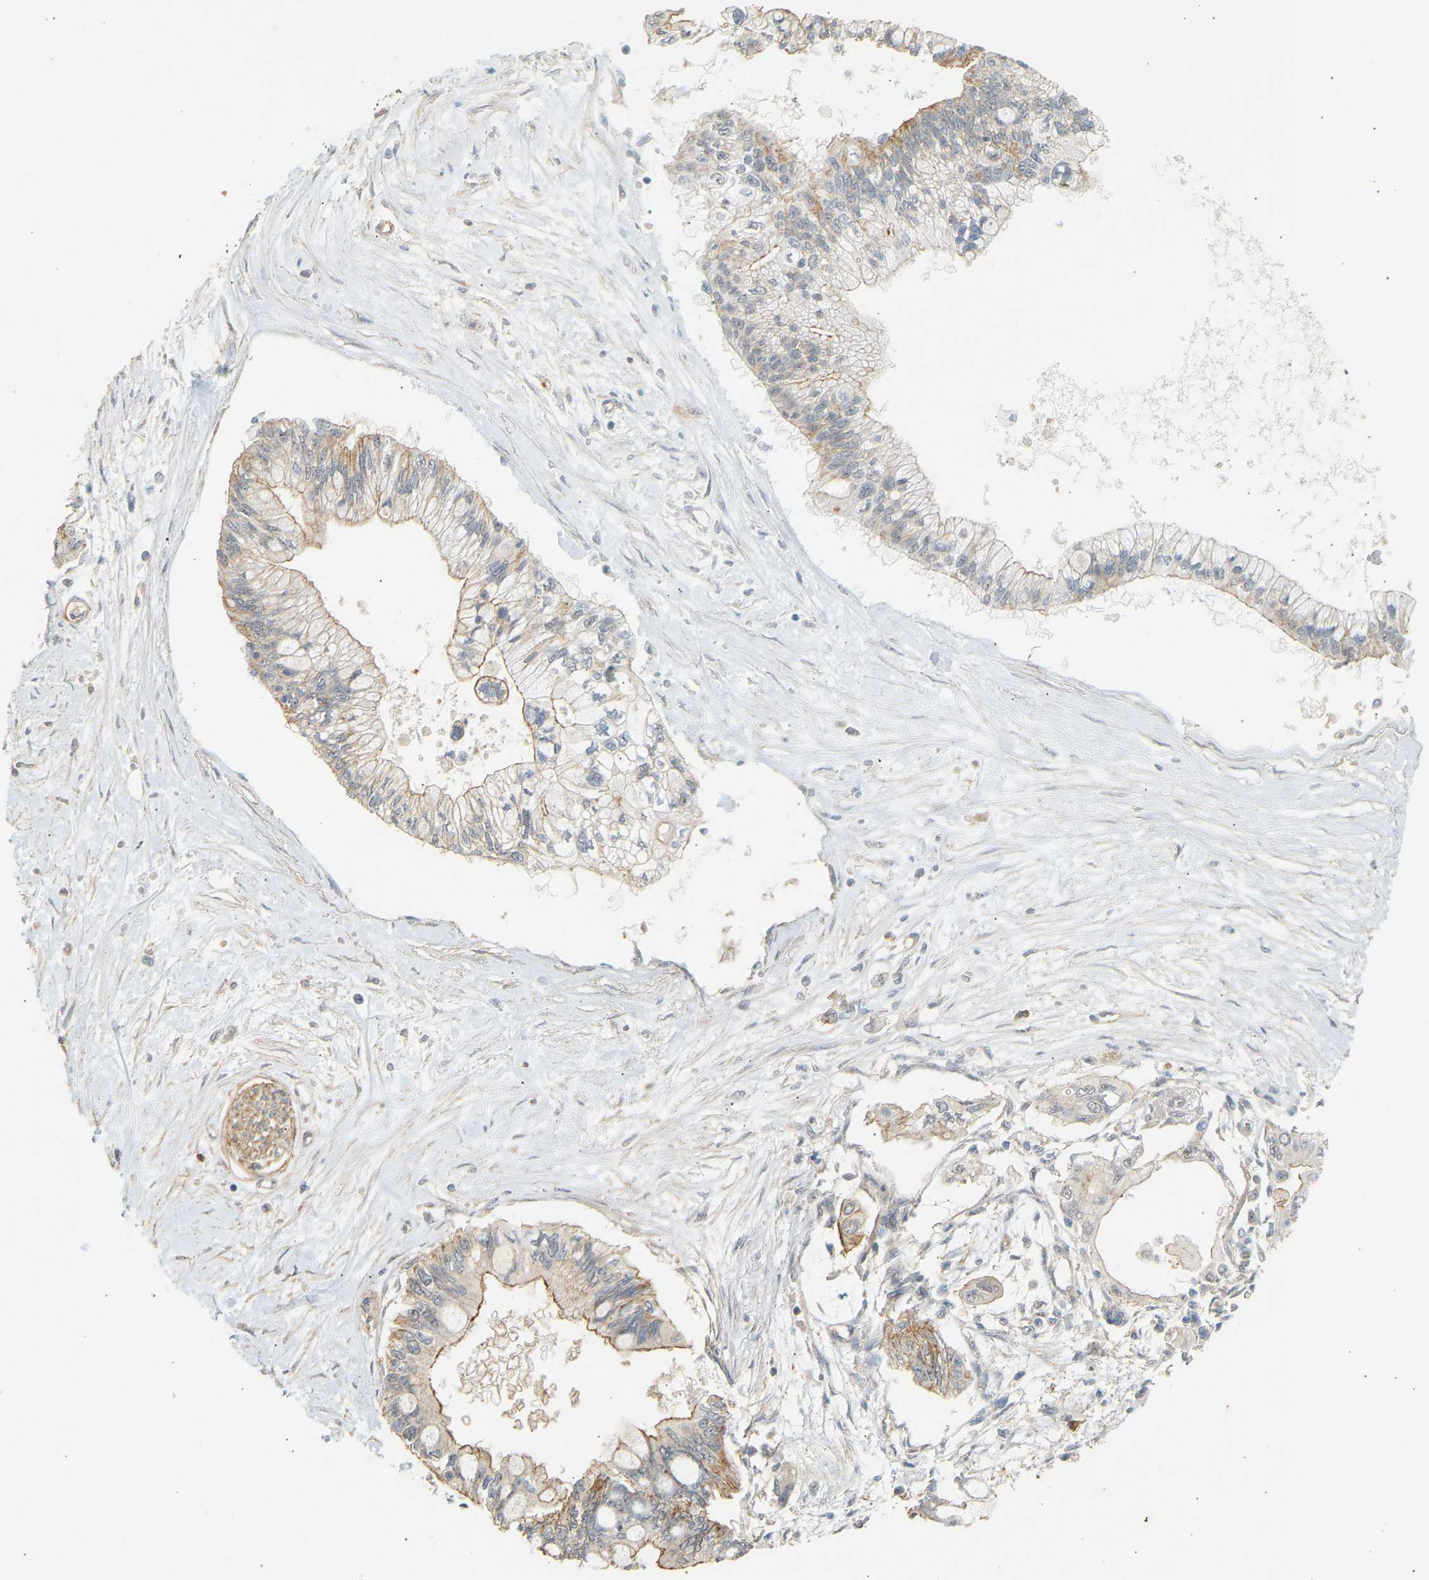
{"staining": {"intensity": "moderate", "quantity": "<25%", "location": "cytoplasmic/membranous"}, "tissue": "pancreatic cancer", "cell_type": "Tumor cells", "image_type": "cancer", "snomed": [{"axis": "morphology", "description": "Adenocarcinoma, NOS"}, {"axis": "topography", "description": "Pancreas"}], "caption": "Pancreatic adenocarcinoma stained with a protein marker exhibits moderate staining in tumor cells.", "gene": "RGL1", "patient": {"sex": "female", "age": 77}}